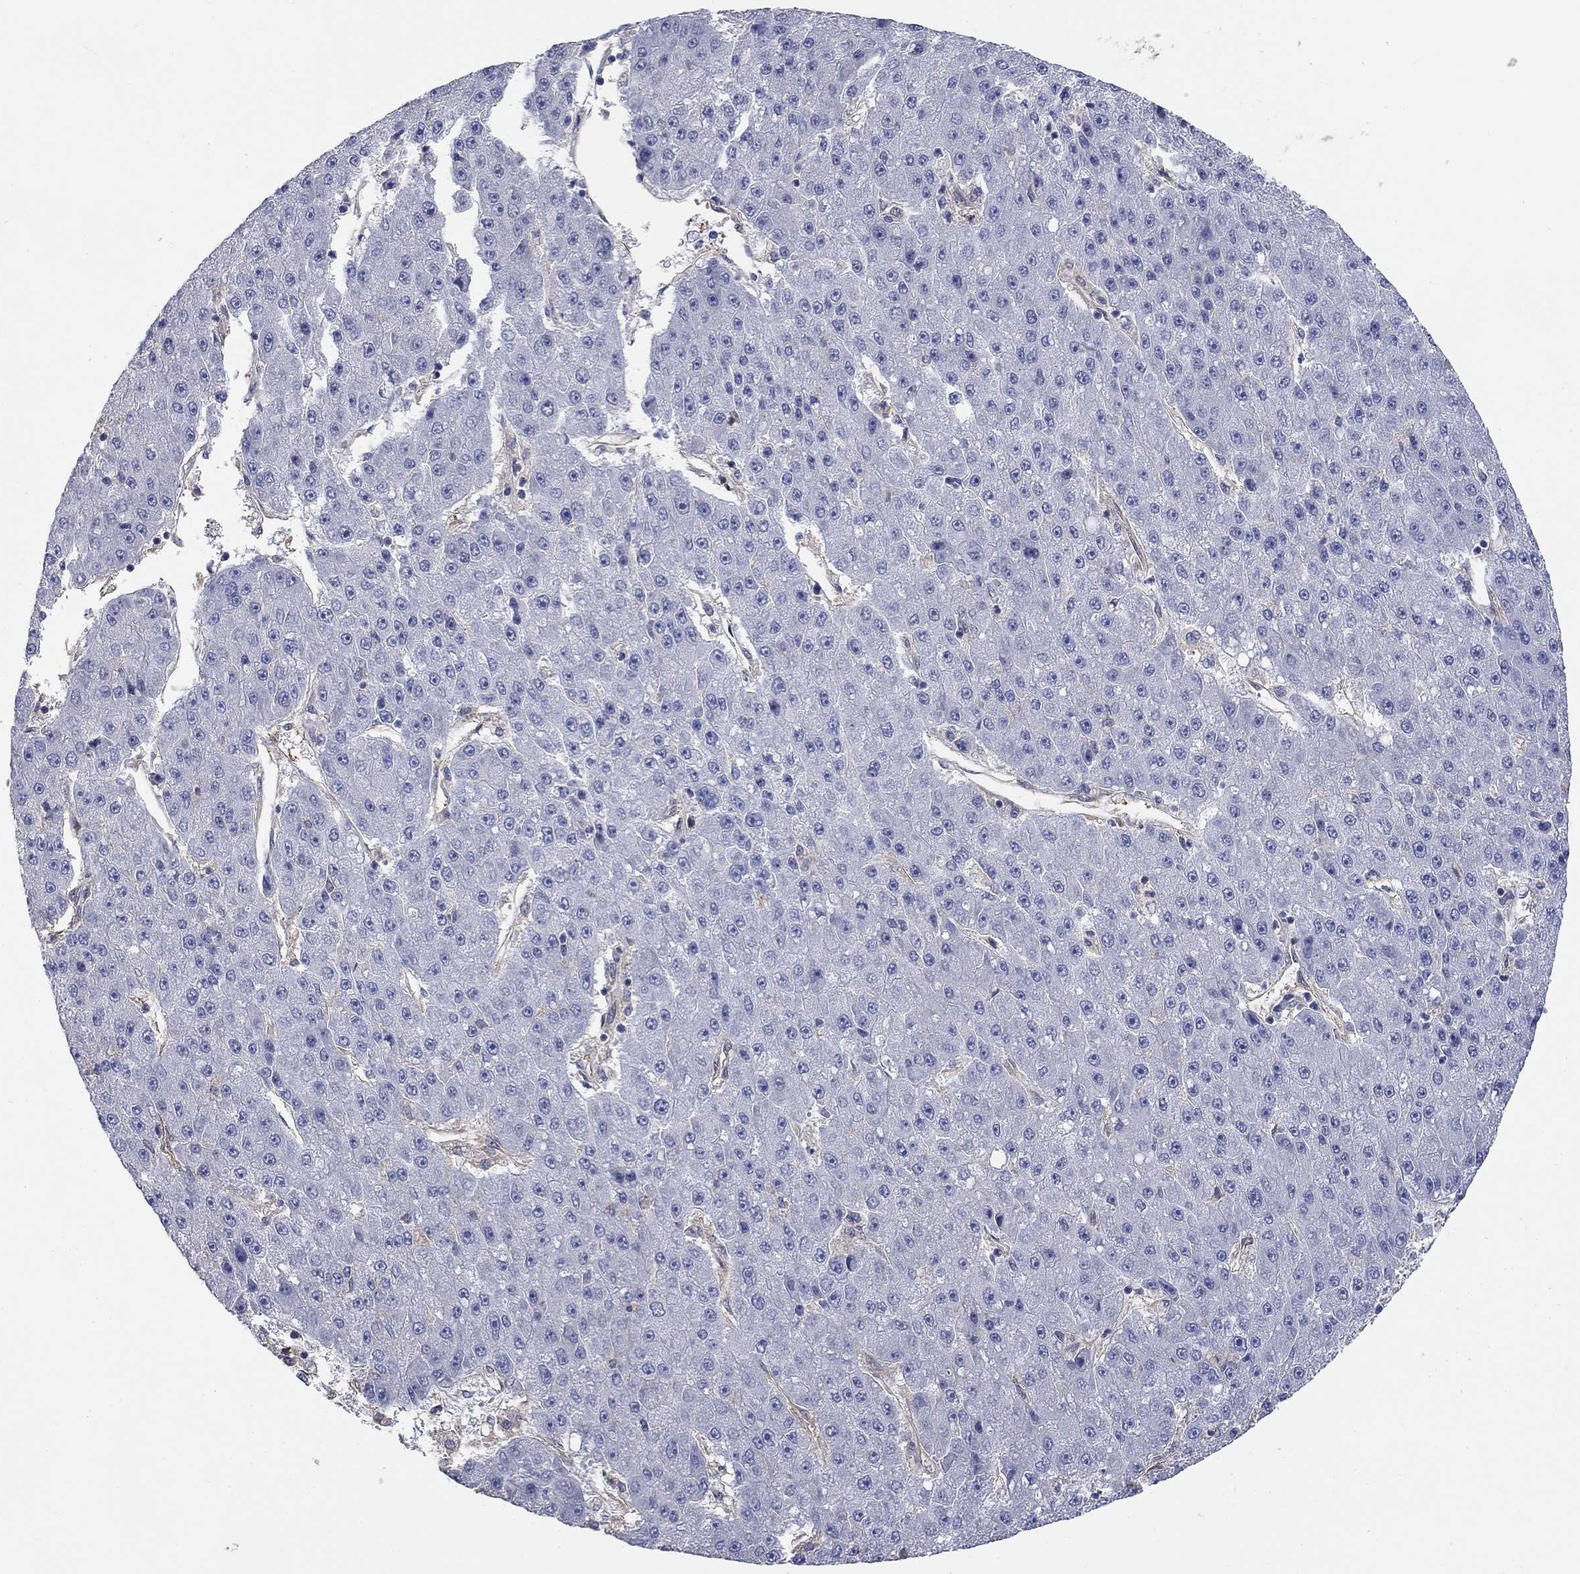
{"staining": {"intensity": "negative", "quantity": "none", "location": "none"}, "tissue": "liver cancer", "cell_type": "Tumor cells", "image_type": "cancer", "snomed": [{"axis": "morphology", "description": "Carcinoma, Hepatocellular, NOS"}, {"axis": "topography", "description": "Liver"}], "caption": "Human liver hepatocellular carcinoma stained for a protein using immunohistochemistry (IHC) exhibits no staining in tumor cells.", "gene": "DPYSL2", "patient": {"sex": "male", "age": 67}}